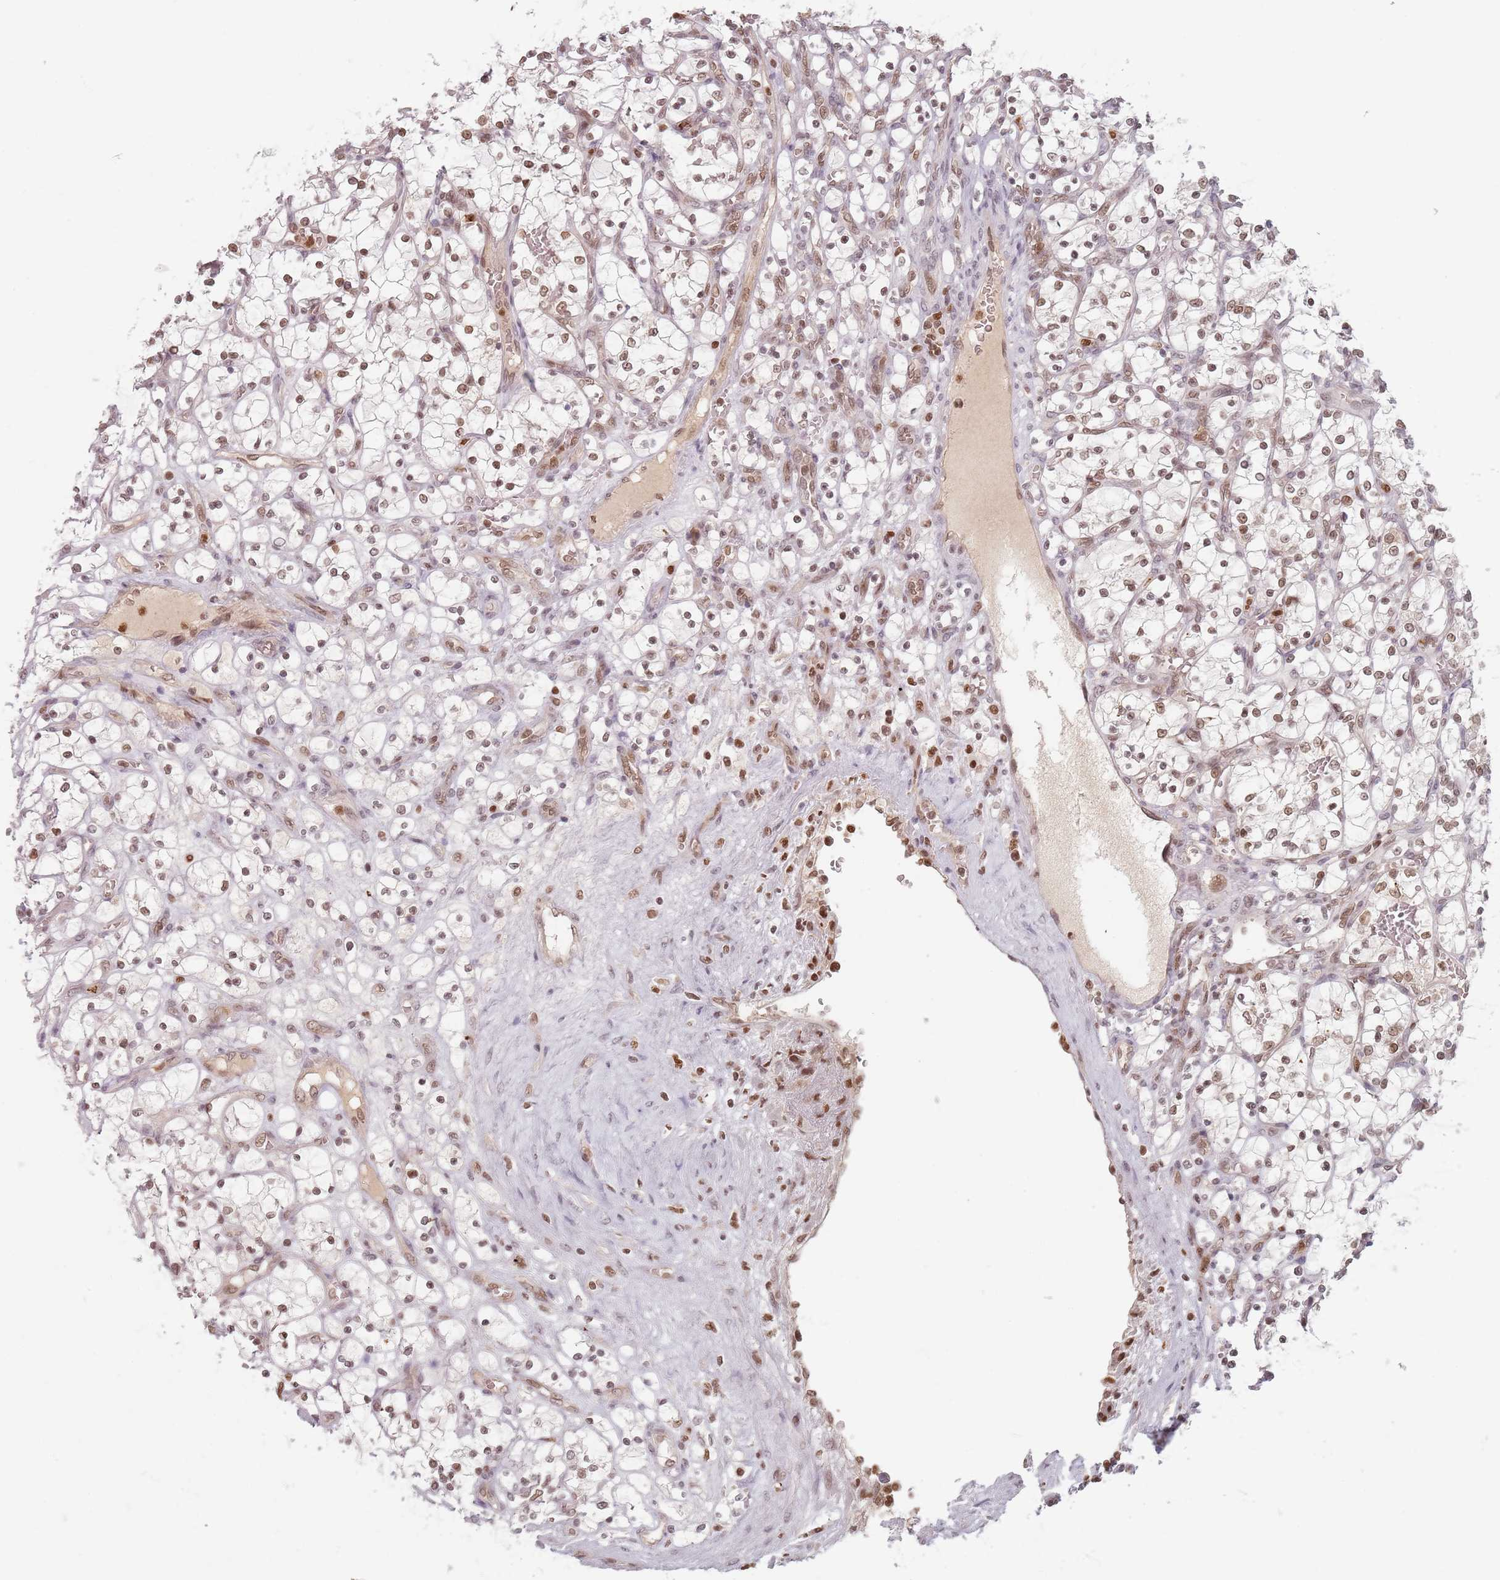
{"staining": {"intensity": "moderate", "quantity": ">75%", "location": "nuclear"}, "tissue": "renal cancer", "cell_type": "Tumor cells", "image_type": "cancer", "snomed": [{"axis": "morphology", "description": "Adenocarcinoma, NOS"}, {"axis": "topography", "description": "Kidney"}], "caption": "Renal cancer stained with DAB immunohistochemistry demonstrates medium levels of moderate nuclear expression in about >75% of tumor cells.", "gene": "NUP50", "patient": {"sex": "female", "age": 69}}